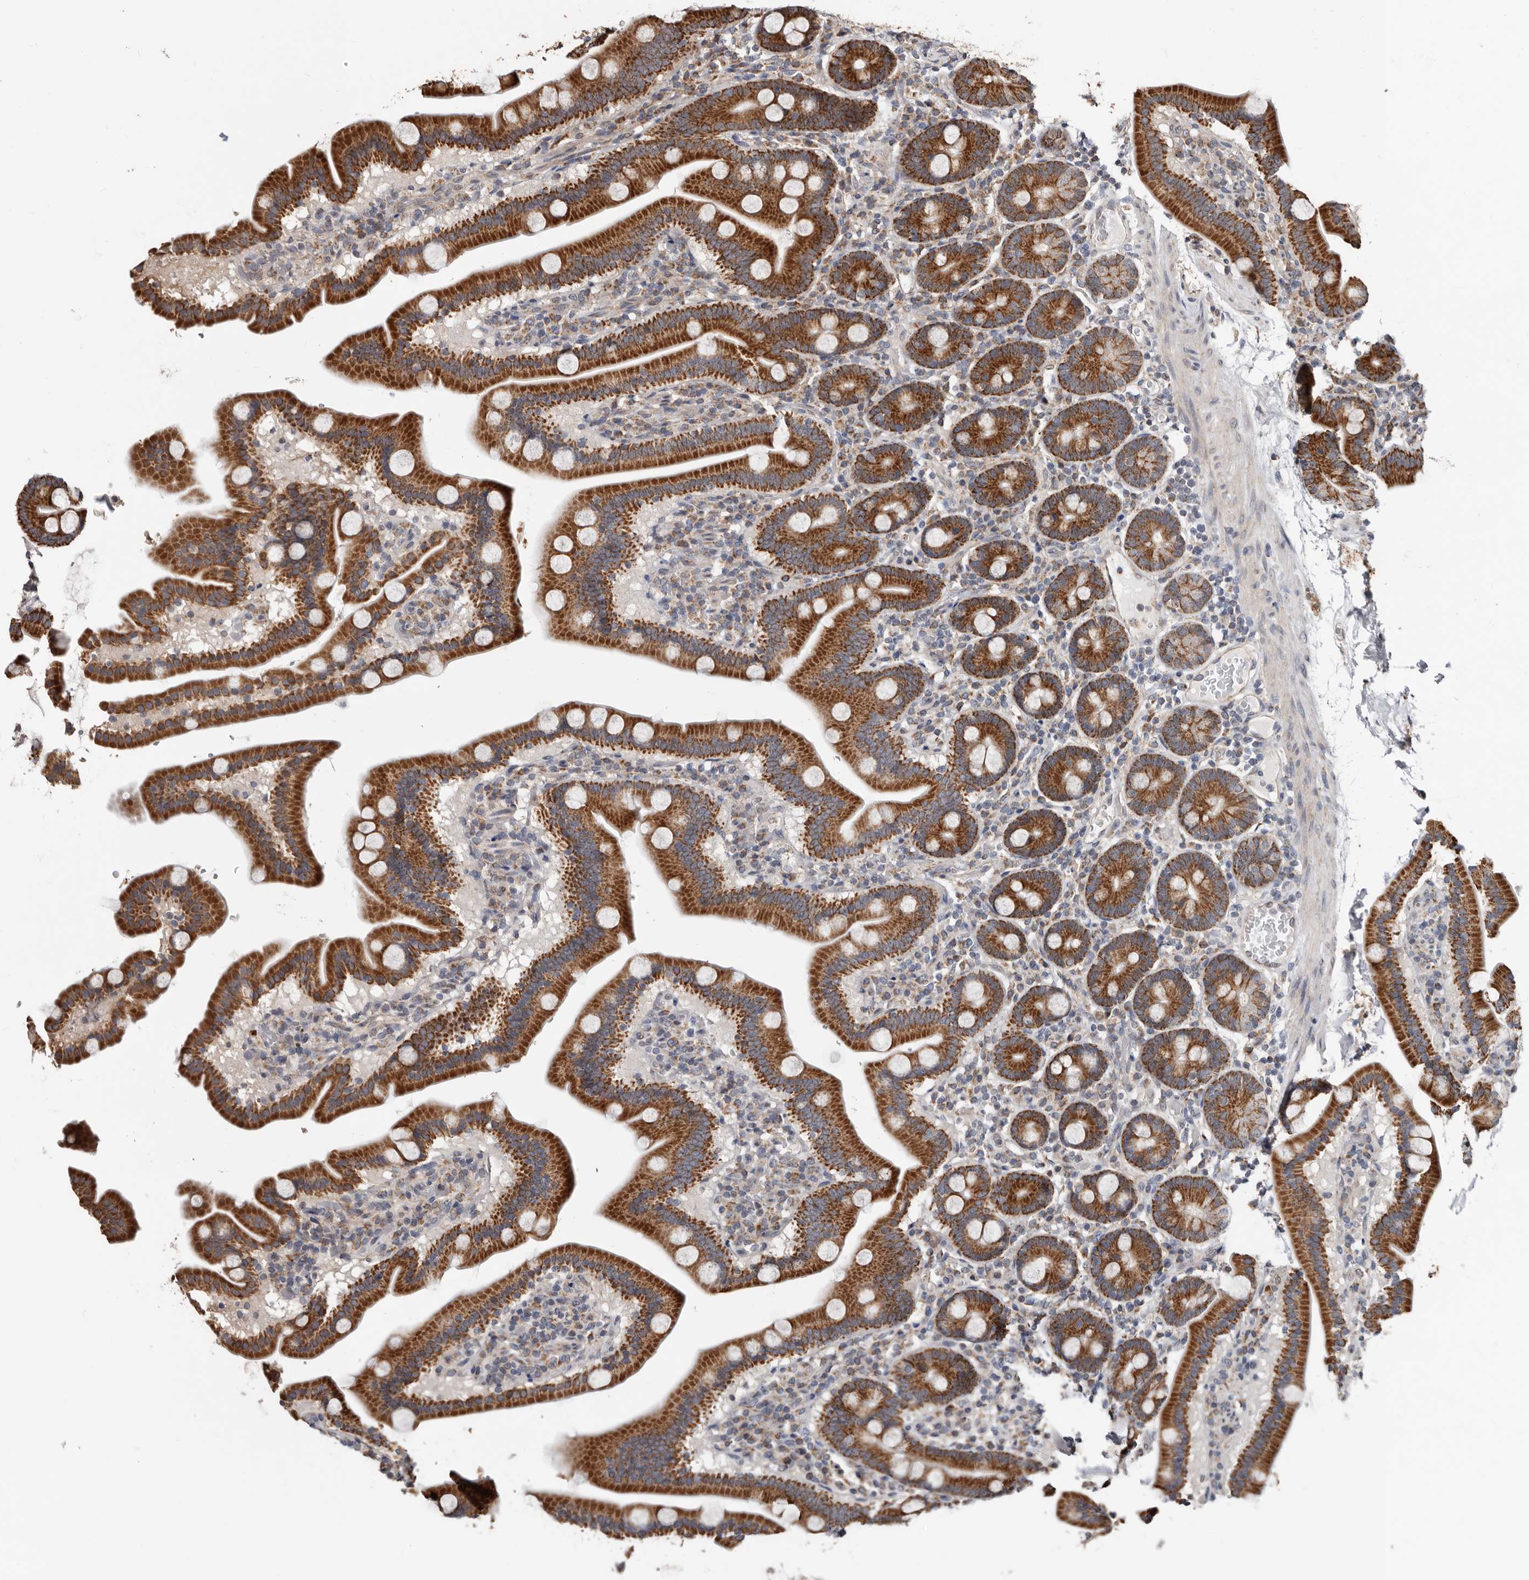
{"staining": {"intensity": "strong", "quantity": ">75%", "location": "cytoplasmic/membranous"}, "tissue": "duodenum", "cell_type": "Glandular cells", "image_type": "normal", "snomed": [{"axis": "morphology", "description": "Normal tissue, NOS"}, {"axis": "topography", "description": "Duodenum"}], "caption": "IHC histopathology image of benign duodenum stained for a protein (brown), which displays high levels of strong cytoplasmic/membranous staining in approximately >75% of glandular cells.", "gene": "MRPL18", "patient": {"sex": "male", "age": 55}}